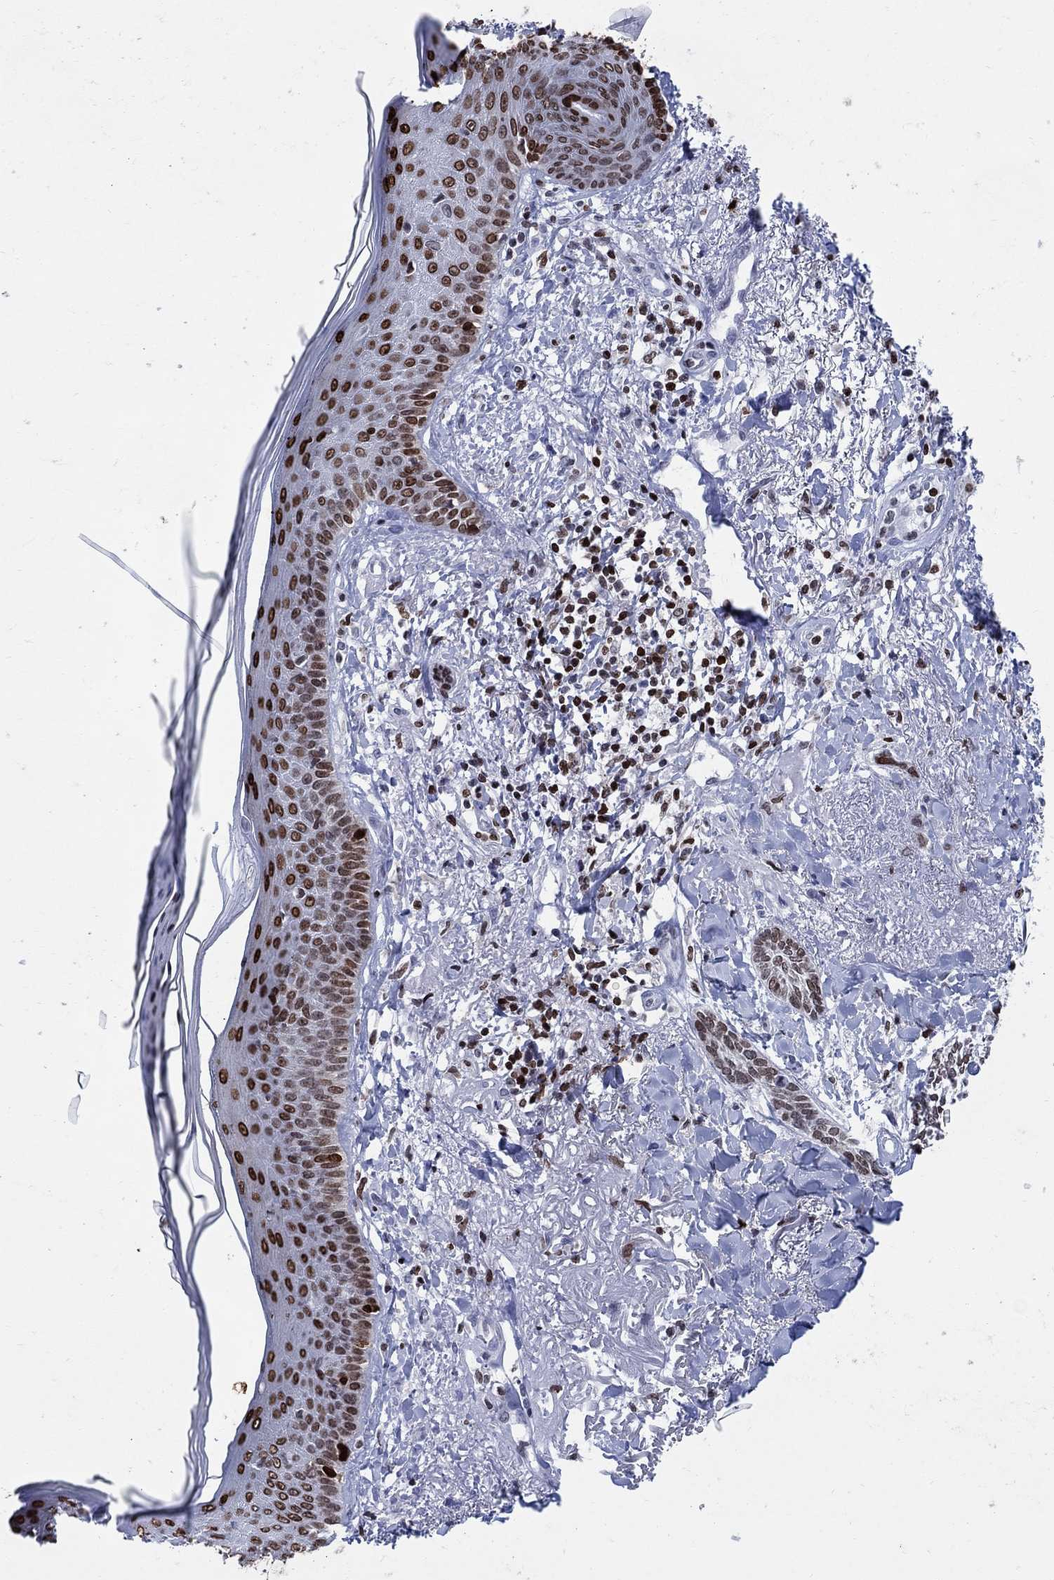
{"staining": {"intensity": "negative", "quantity": "none", "location": "none"}, "tissue": "skin cancer", "cell_type": "Tumor cells", "image_type": "cancer", "snomed": [{"axis": "morphology", "description": "Normal tissue, NOS"}, {"axis": "morphology", "description": "Basal cell carcinoma"}, {"axis": "topography", "description": "Skin"}], "caption": "Basal cell carcinoma (skin) stained for a protein using immunohistochemistry (IHC) shows no expression tumor cells.", "gene": "HMGA1", "patient": {"sex": "male", "age": 84}}